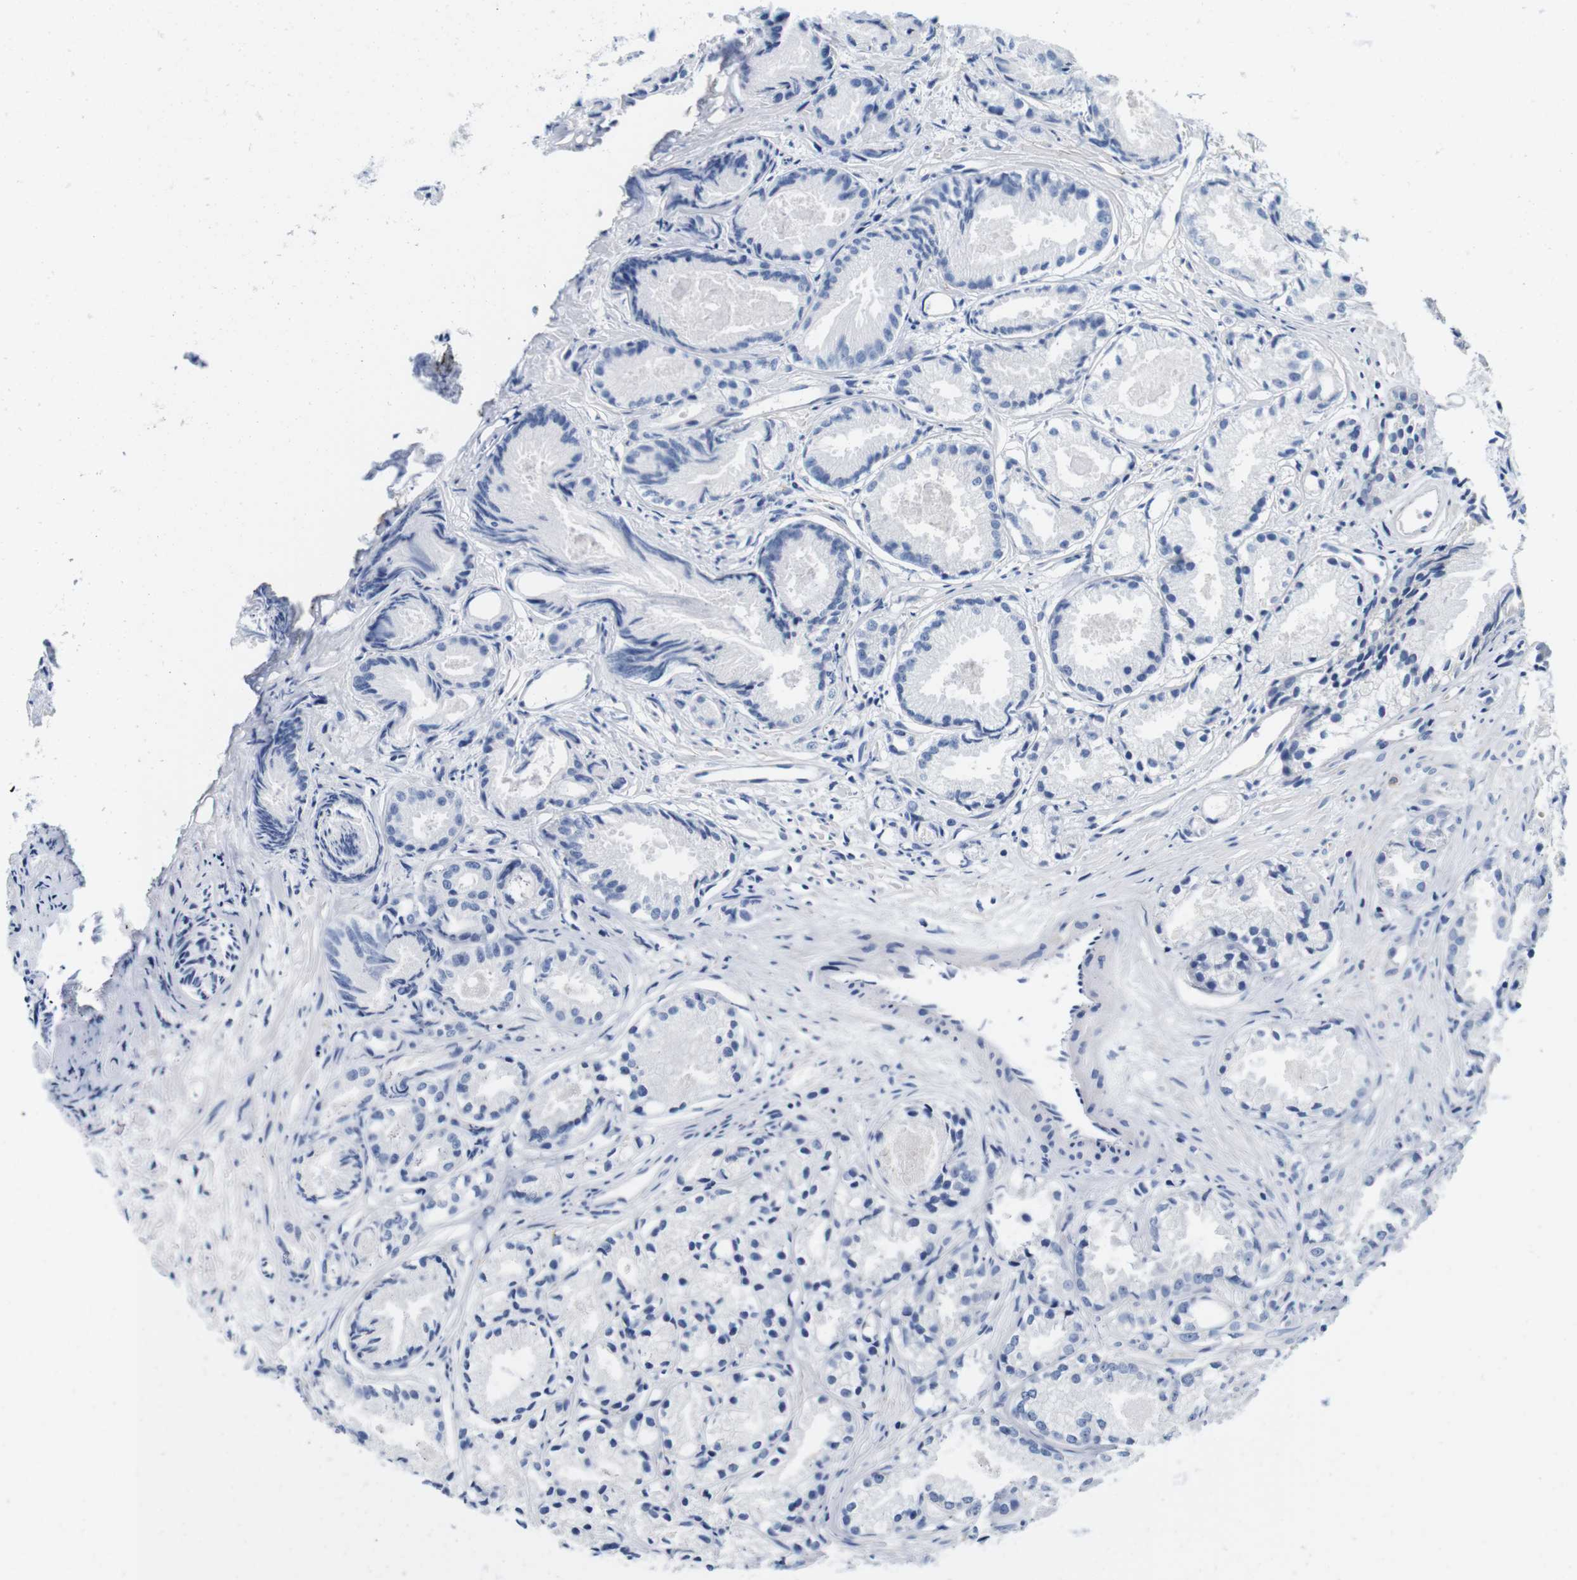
{"staining": {"intensity": "negative", "quantity": "none", "location": "none"}, "tissue": "prostate cancer", "cell_type": "Tumor cells", "image_type": "cancer", "snomed": [{"axis": "morphology", "description": "Adenocarcinoma, Low grade"}, {"axis": "topography", "description": "Prostate"}], "caption": "Immunohistochemistry (IHC) of human adenocarcinoma (low-grade) (prostate) shows no expression in tumor cells.", "gene": "IGSF8", "patient": {"sex": "male", "age": 72}}